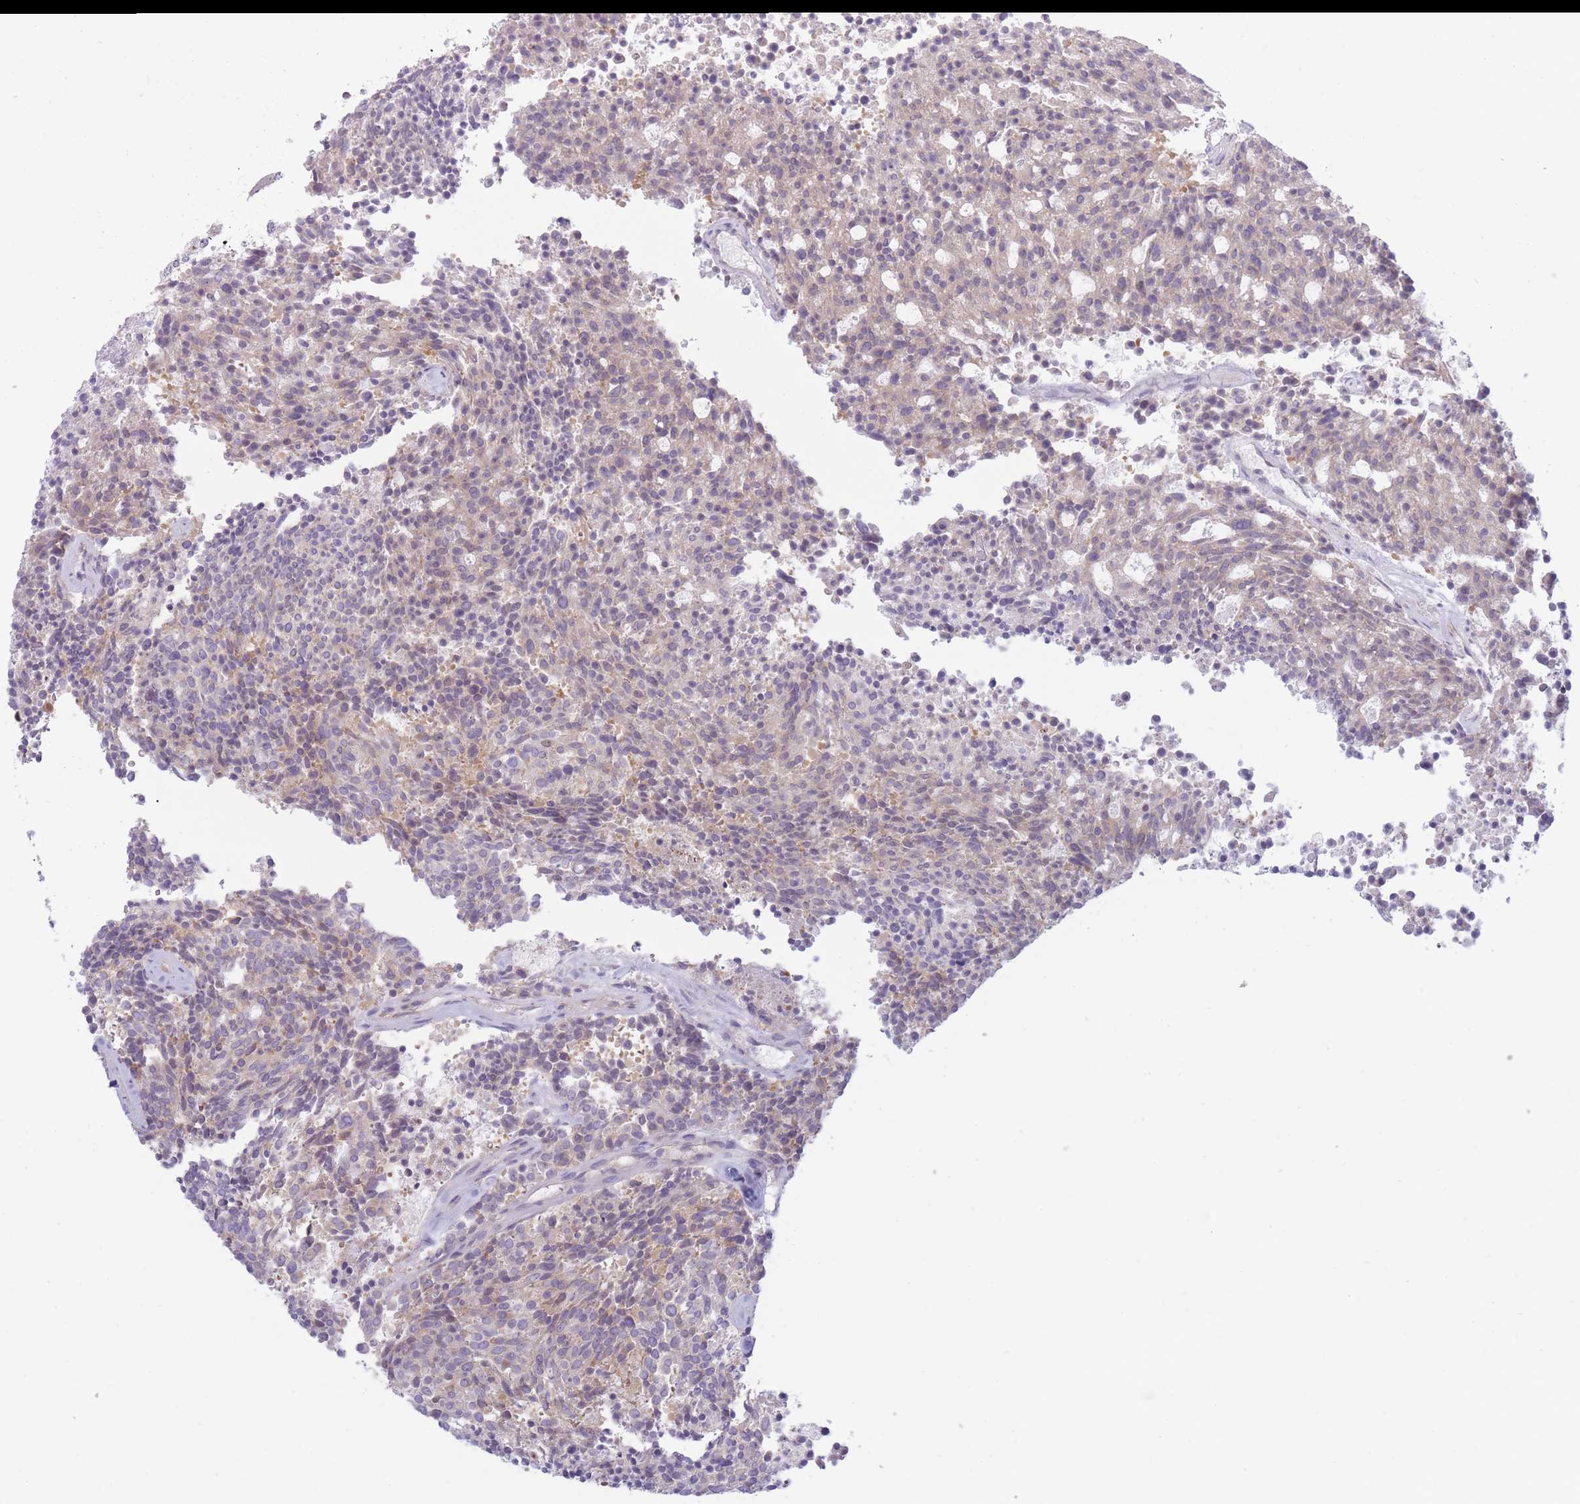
{"staining": {"intensity": "weak", "quantity": "<25%", "location": "cytoplasmic/membranous"}, "tissue": "carcinoid", "cell_type": "Tumor cells", "image_type": "cancer", "snomed": [{"axis": "morphology", "description": "Carcinoid, malignant, NOS"}, {"axis": "topography", "description": "Pancreas"}], "caption": "Immunohistochemistry (IHC) image of neoplastic tissue: human carcinoid stained with DAB (3,3'-diaminobenzidine) displays no significant protein staining in tumor cells.", "gene": "OR5L2", "patient": {"sex": "female", "age": 54}}